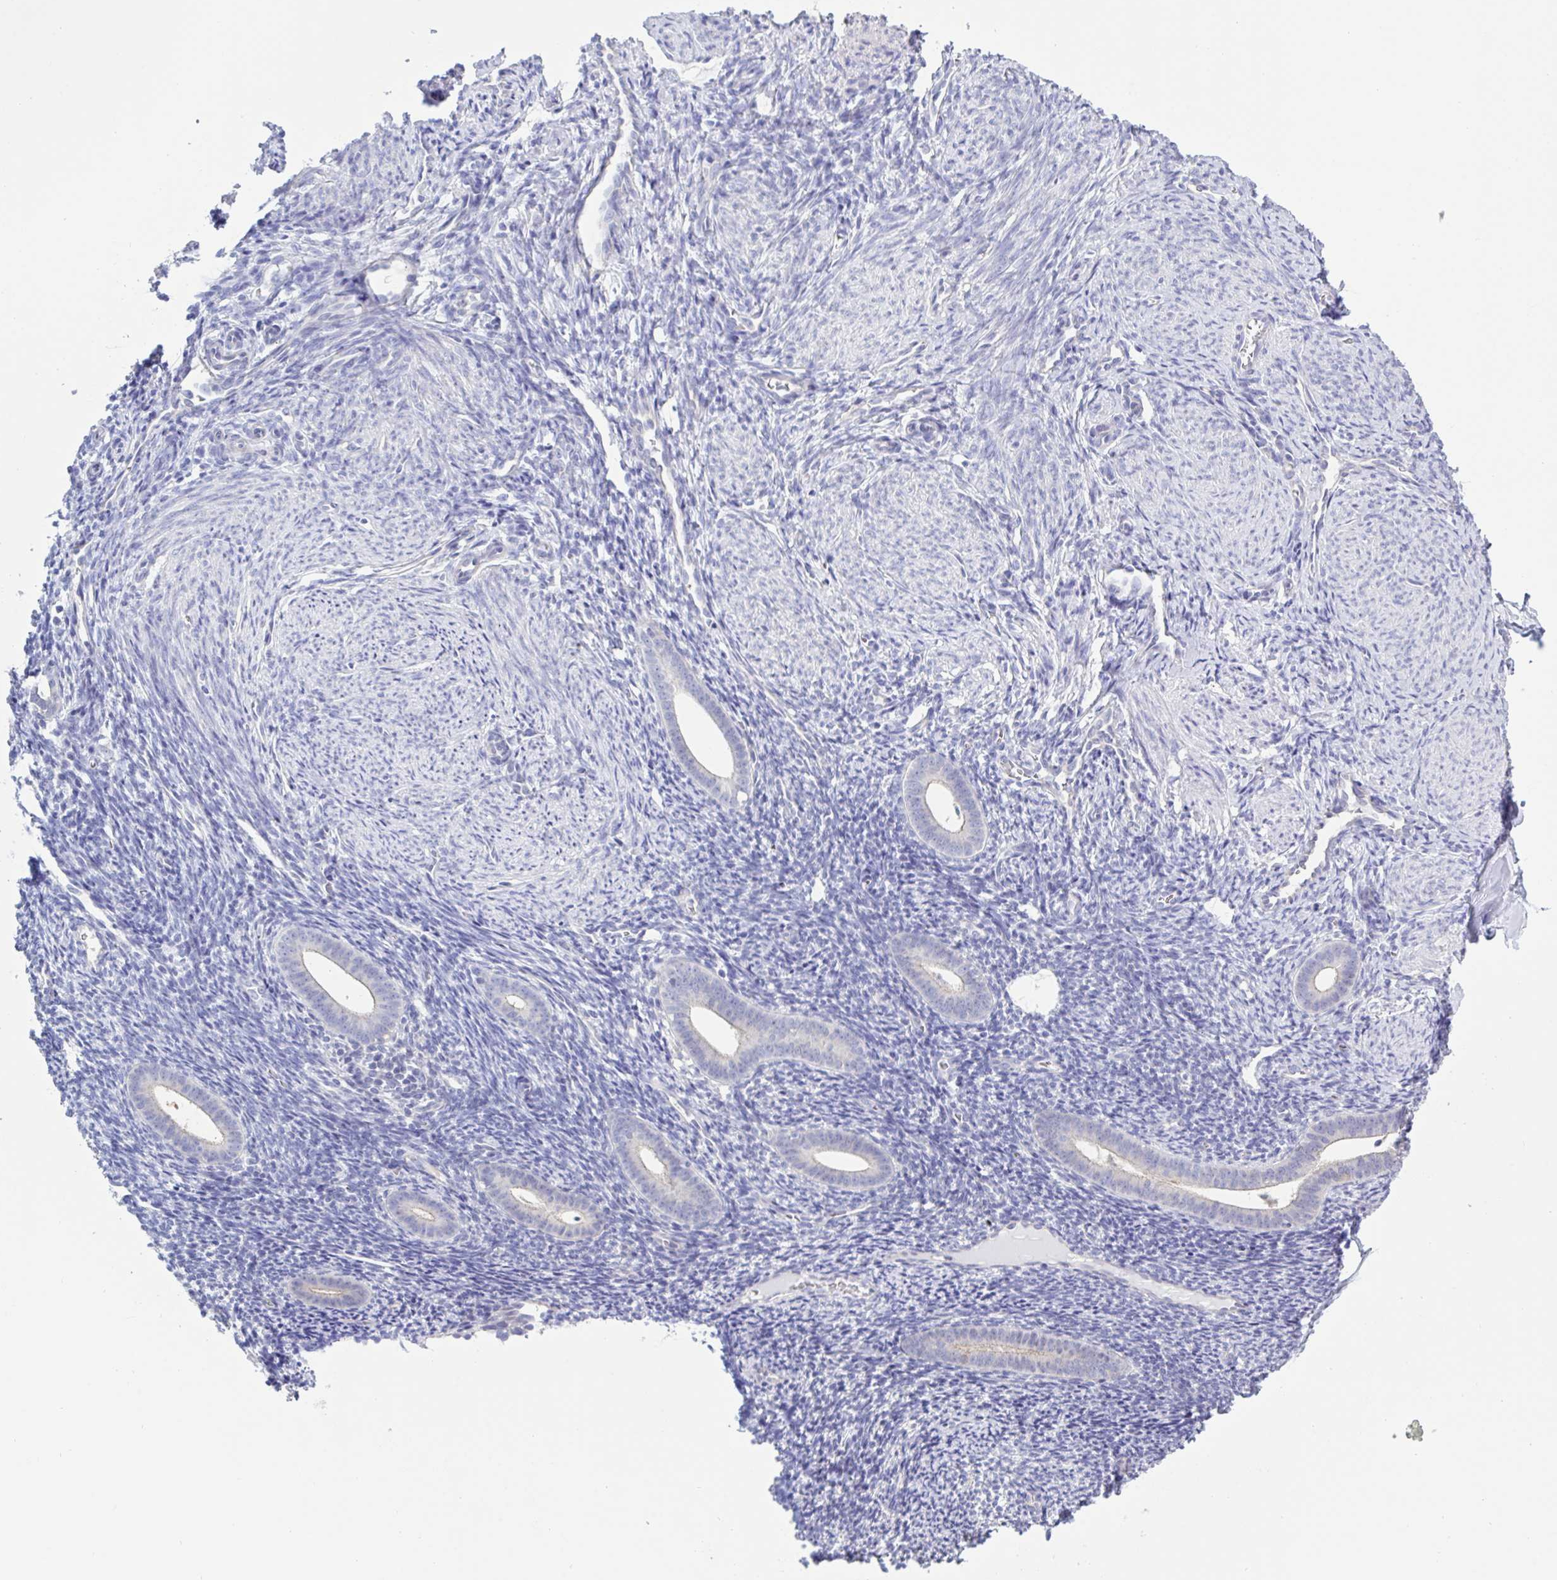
{"staining": {"intensity": "negative", "quantity": "none", "location": "none"}, "tissue": "endometrium", "cell_type": "Cells in endometrial stroma", "image_type": "normal", "snomed": [{"axis": "morphology", "description": "Normal tissue, NOS"}, {"axis": "topography", "description": "Endometrium"}], "caption": "Immunohistochemistry of normal endometrium shows no expression in cells in endometrial stroma. (DAB (3,3'-diaminobenzidine) immunohistochemistry with hematoxylin counter stain).", "gene": "CHMP5", "patient": {"sex": "female", "age": 39}}